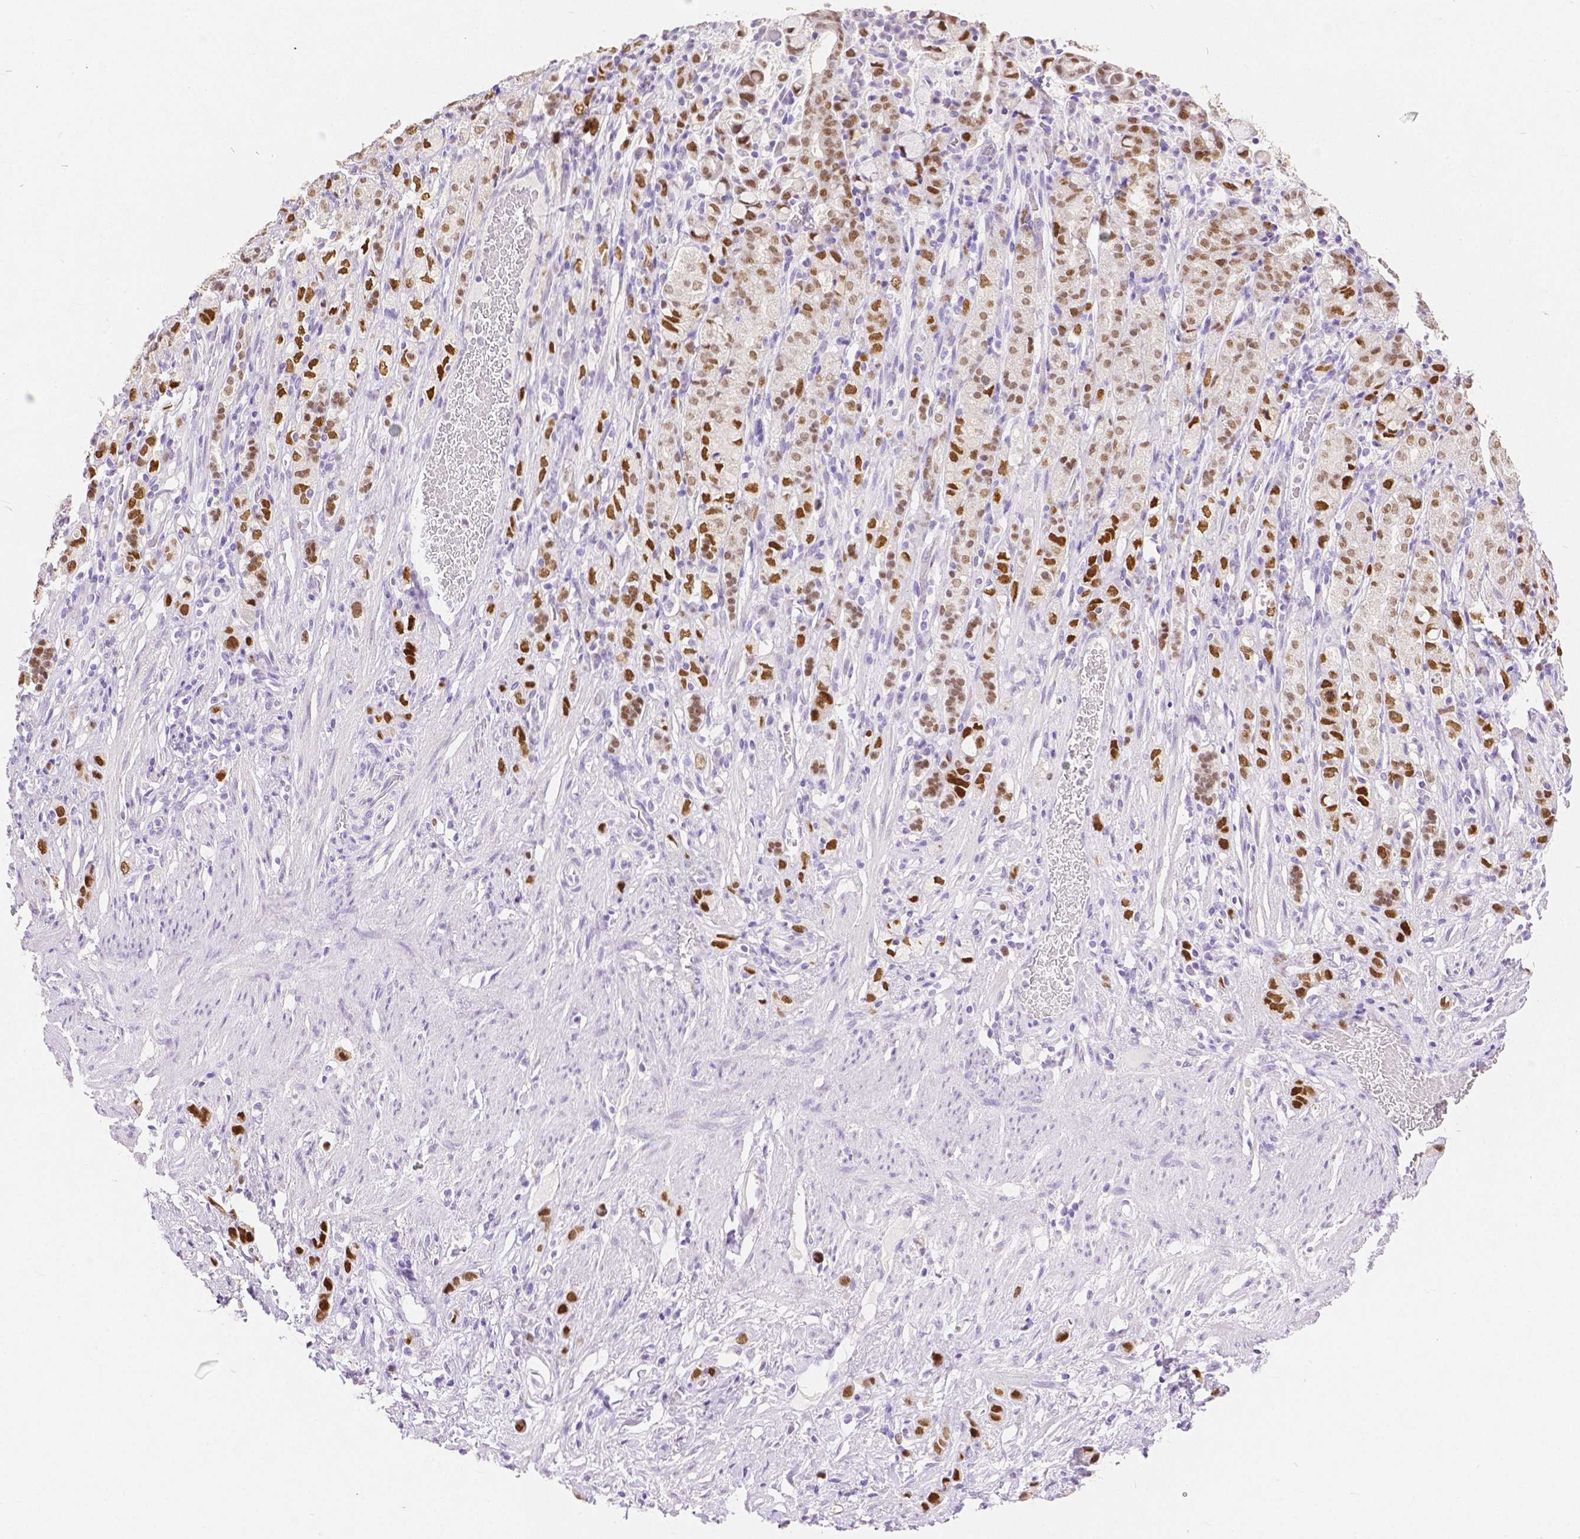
{"staining": {"intensity": "moderate", "quantity": ">75%", "location": "nuclear"}, "tissue": "stomach cancer", "cell_type": "Tumor cells", "image_type": "cancer", "snomed": [{"axis": "morphology", "description": "Adenocarcinoma, NOS"}, {"axis": "topography", "description": "Stomach"}], "caption": "Stomach adenocarcinoma was stained to show a protein in brown. There is medium levels of moderate nuclear expression in about >75% of tumor cells.", "gene": "HNF1B", "patient": {"sex": "female", "age": 65}}